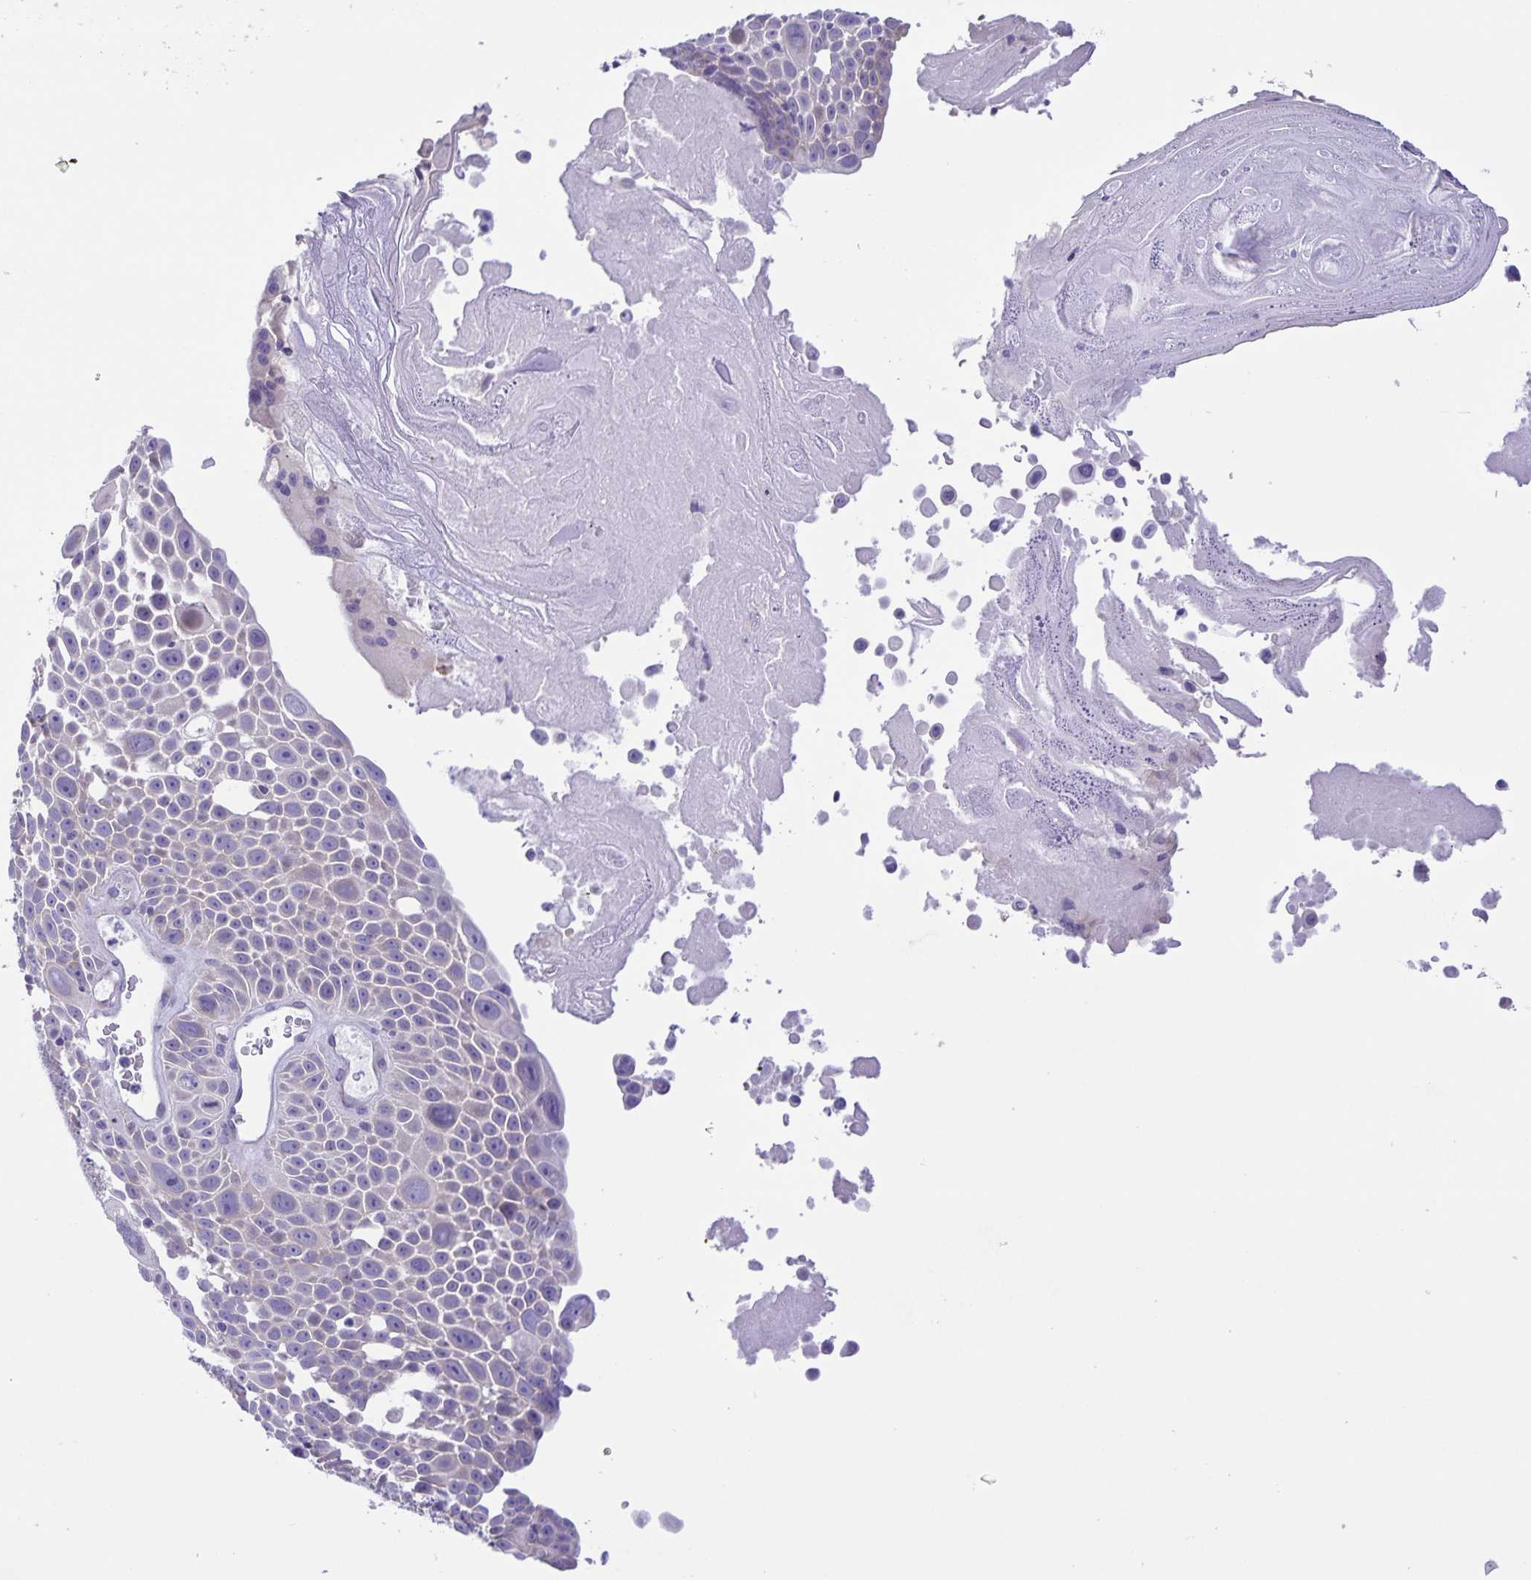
{"staining": {"intensity": "negative", "quantity": "none", "location": "none"}, "tissue": "lung cancer", "cell_type": "Tumor cells", "image_type": "cancer", "snomed": [{"axis": "morphology", "description": "Squamous cell carcinoma, NOS"}, {"axis": "morphology", "description": "Squamous cell carcinoma, metastatic, NOS"}, {"axis": "topography", "description": "Lymph node"}, {"axis": "topography", "description": "Lung"}], "caption": "This is a micrograph of immunohistochemistry (IHC) staining of lung squamous cell carcinoma, which shows no staining in tumor cells.", "gene": "CAPSL", "patient": {"sex": "female", "age": 62}}